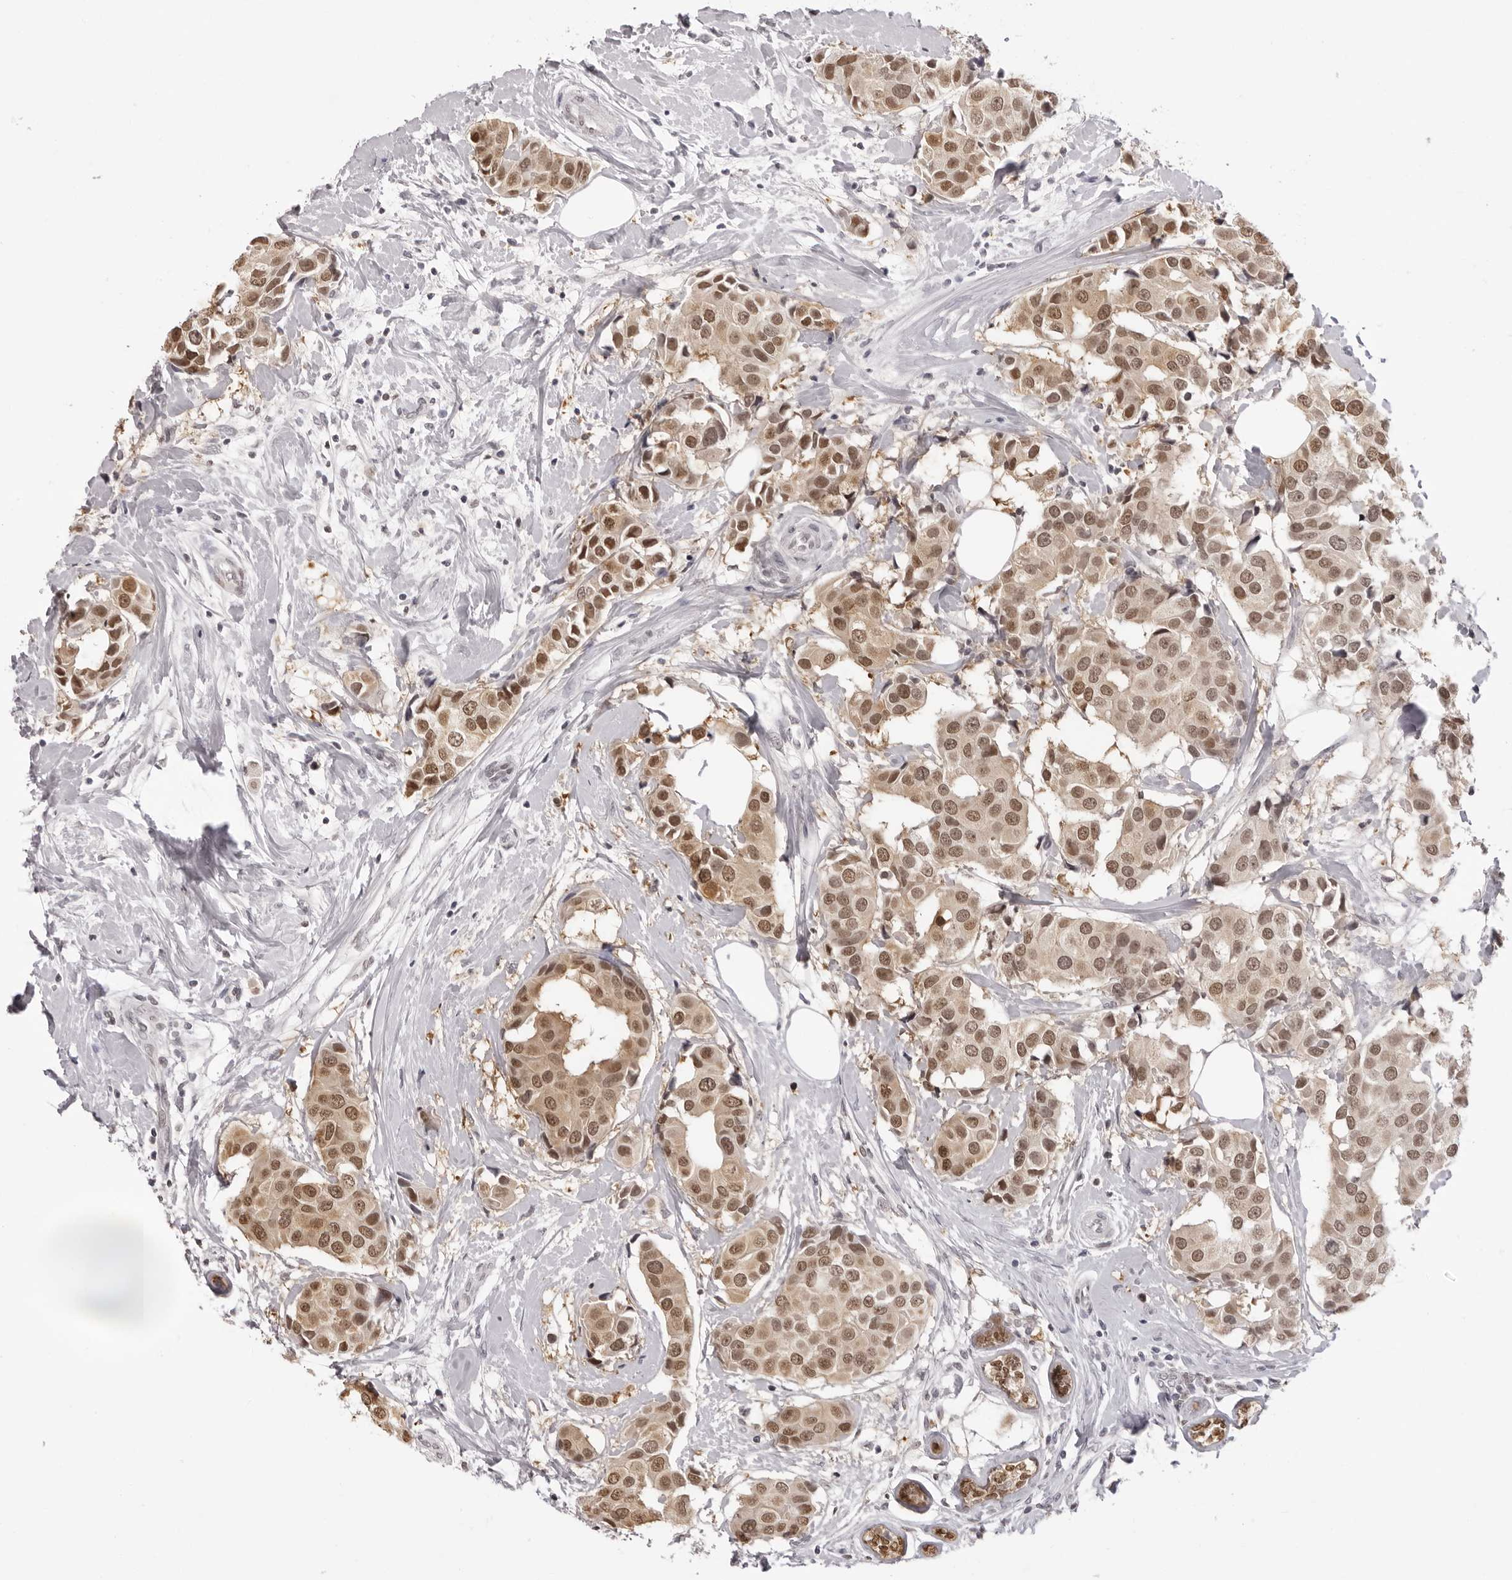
{"staining": {"intensity": "moderate", "quantity": ">75%", "location": "nuclear"}, "tissue": "breast cancer", "cell_type": "Tumor cells", "image_type": "cancer", "snomed": [{"axis": "morphology", "description": "Normal tissue, NOS"}, {"axis": "morphology", "description": "Duct carcinoma"}, {"axis": "topography", "description": "Breast"}], "caption": "Breast cancer stained with a protein marker exhibits moderate staining in tumor cells.", "gene": "HSPA4", "patient": {"sex": "female", "age": 39}}